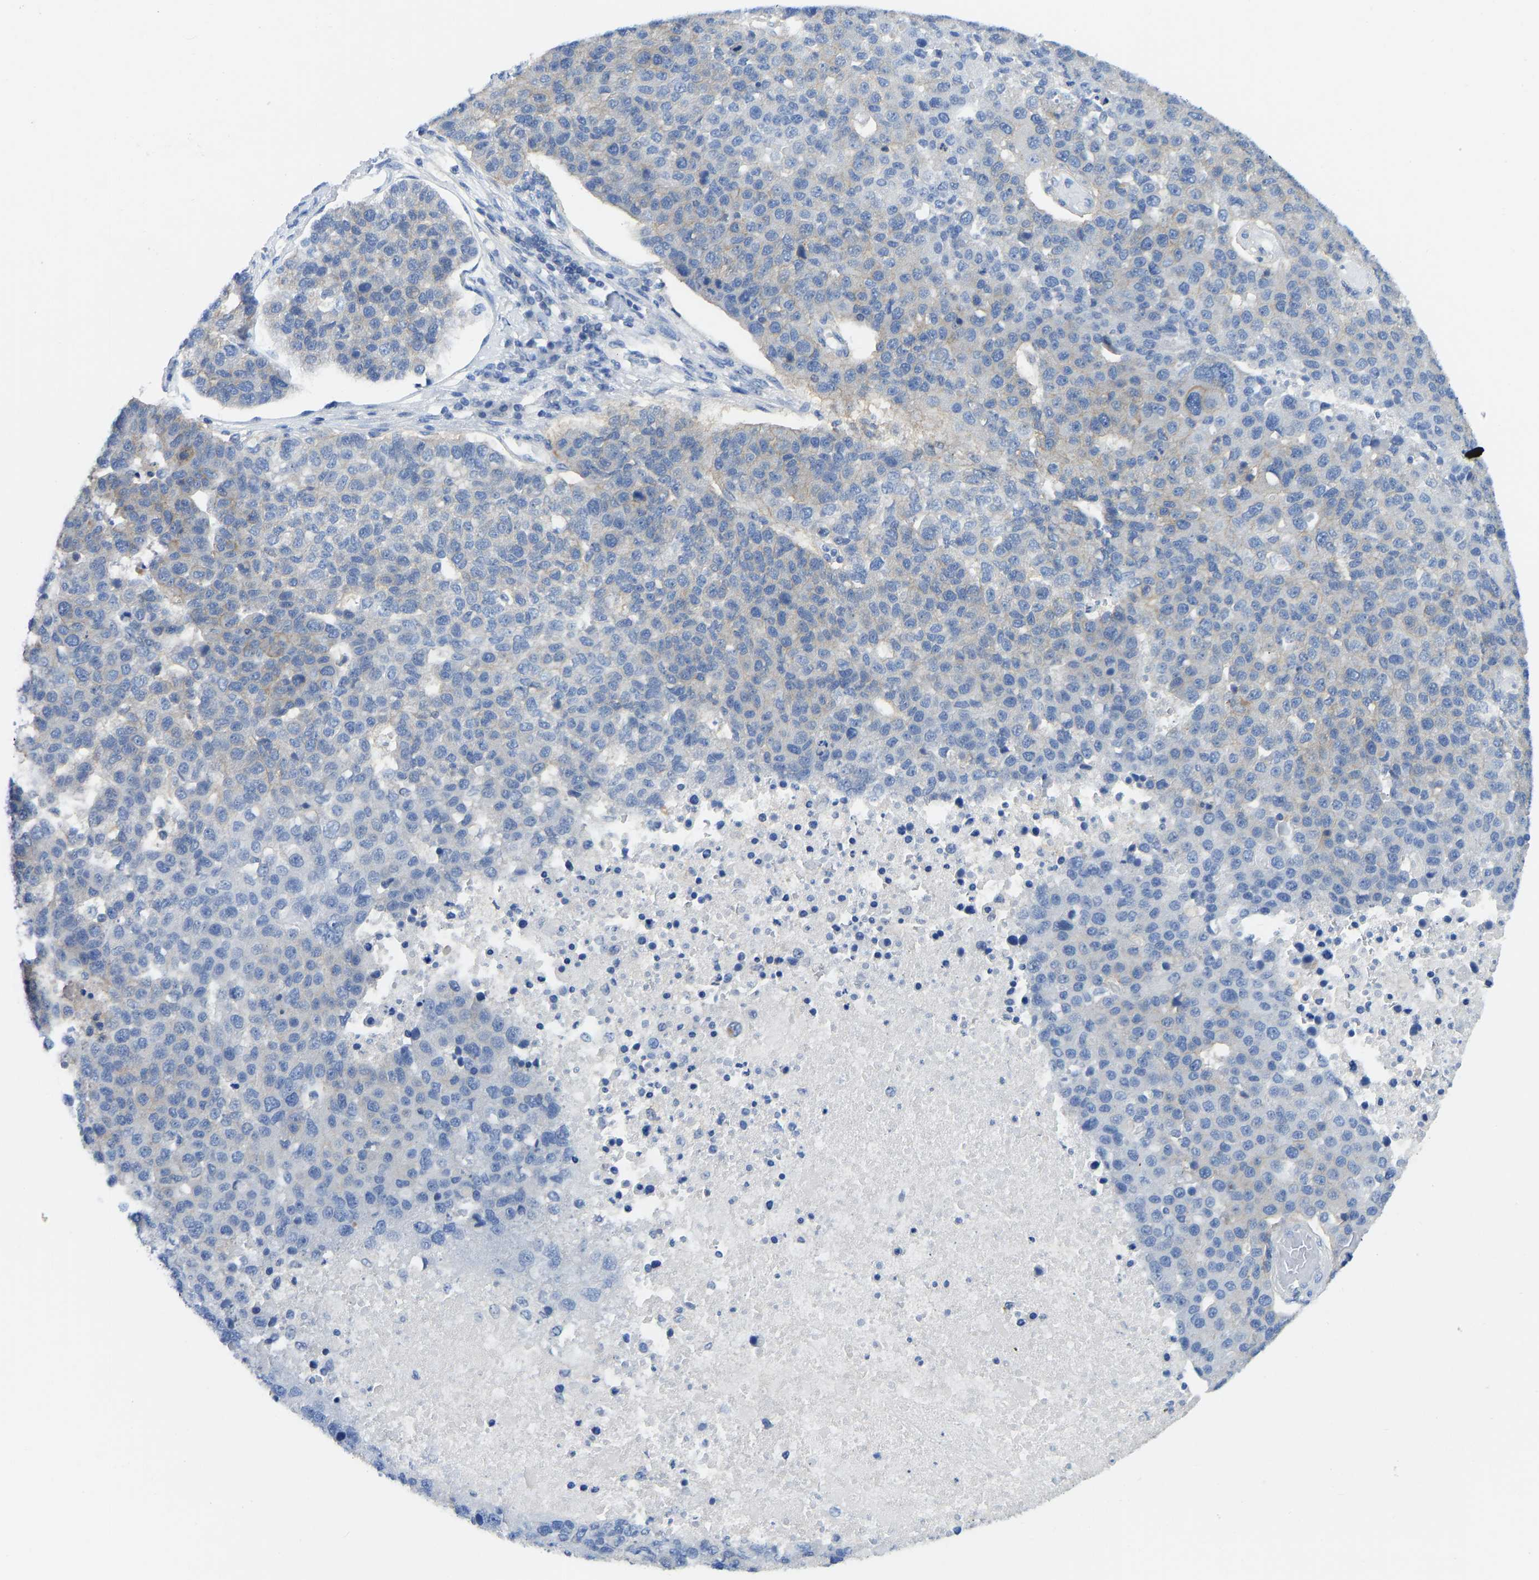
{"staining": {"intensity": "negative", "quantity": "none", "location": "none"}, "tissue": "pancreatic cancer", "cell_type": "Tumor cells", "image_type": "cancer", "snomed": [{"axis": "morphology", "description": "Adenocarcinoma, NOS"}, {"axis": "topography", "description": "Pancreas"}], "caption": "Immunohistochemistry (IHC) histopathology image of human pancreatic cancer (adenocarcinoma) stained for a protein (brown), which reveals no positivity in tumor cells. (Brightfield microscopy of DAB immunohistochemistry at high magnification).", "gene": "NDRG3", "patient": {"sex": "female", "age": 61}}